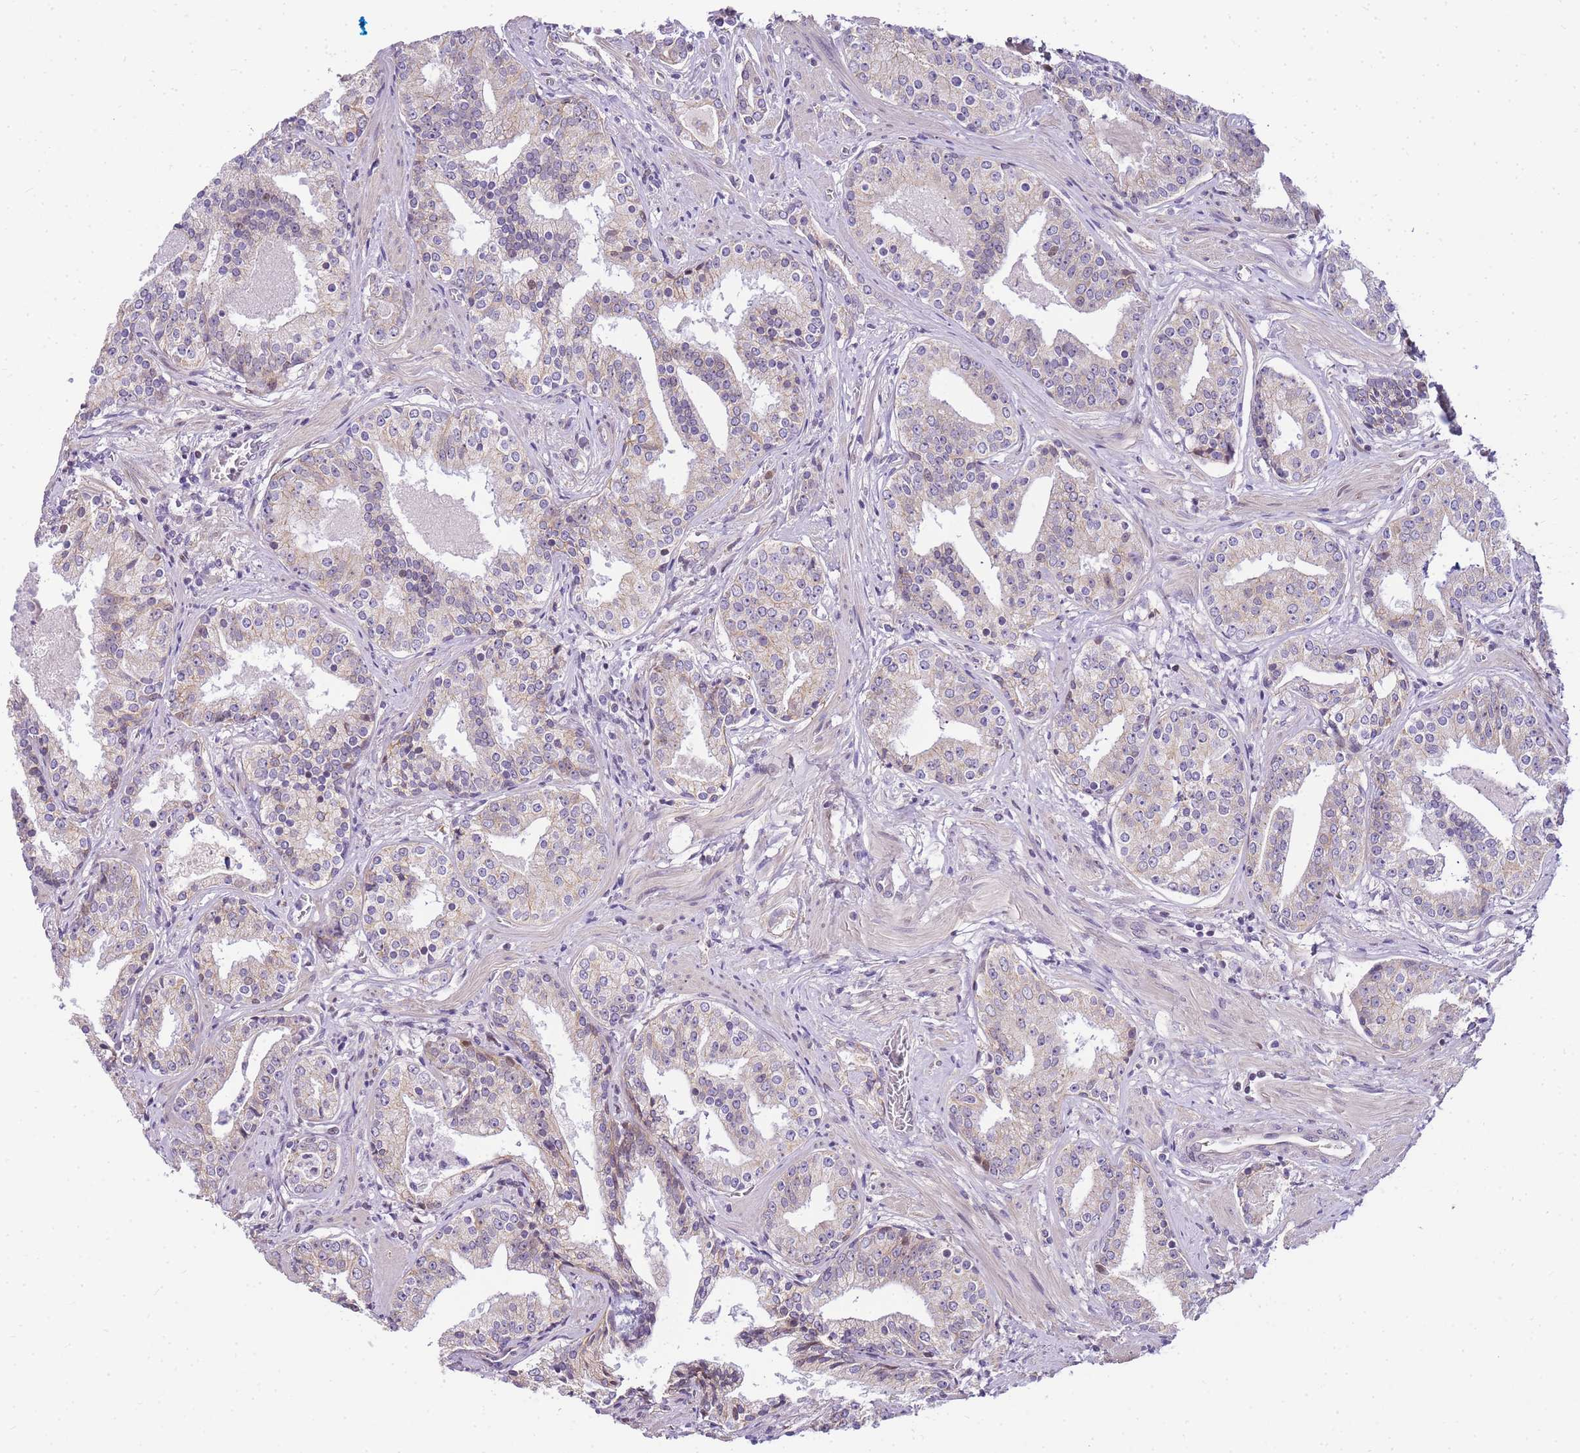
{"staining": {"intensity": "weak", "quantity": "<25%", "location": "cytoplasmic/membranous"}, "tissue": "prostate cancer", "cell_type": "Tumor cells", "image_type": "cancer", "snomed": [{"axis": "morphology", "description": "Adenocarcinoma, High grade"}, {"axis": "topography", "description": "Prostate"}], "caption": "This is an immunohistochemistry (IHC) image of human prostate high-grade adenocarcinoma. There is no expression in tumor cells.", "gene": "CLBA1", "patient": {"sex": "male", "age": 58}}